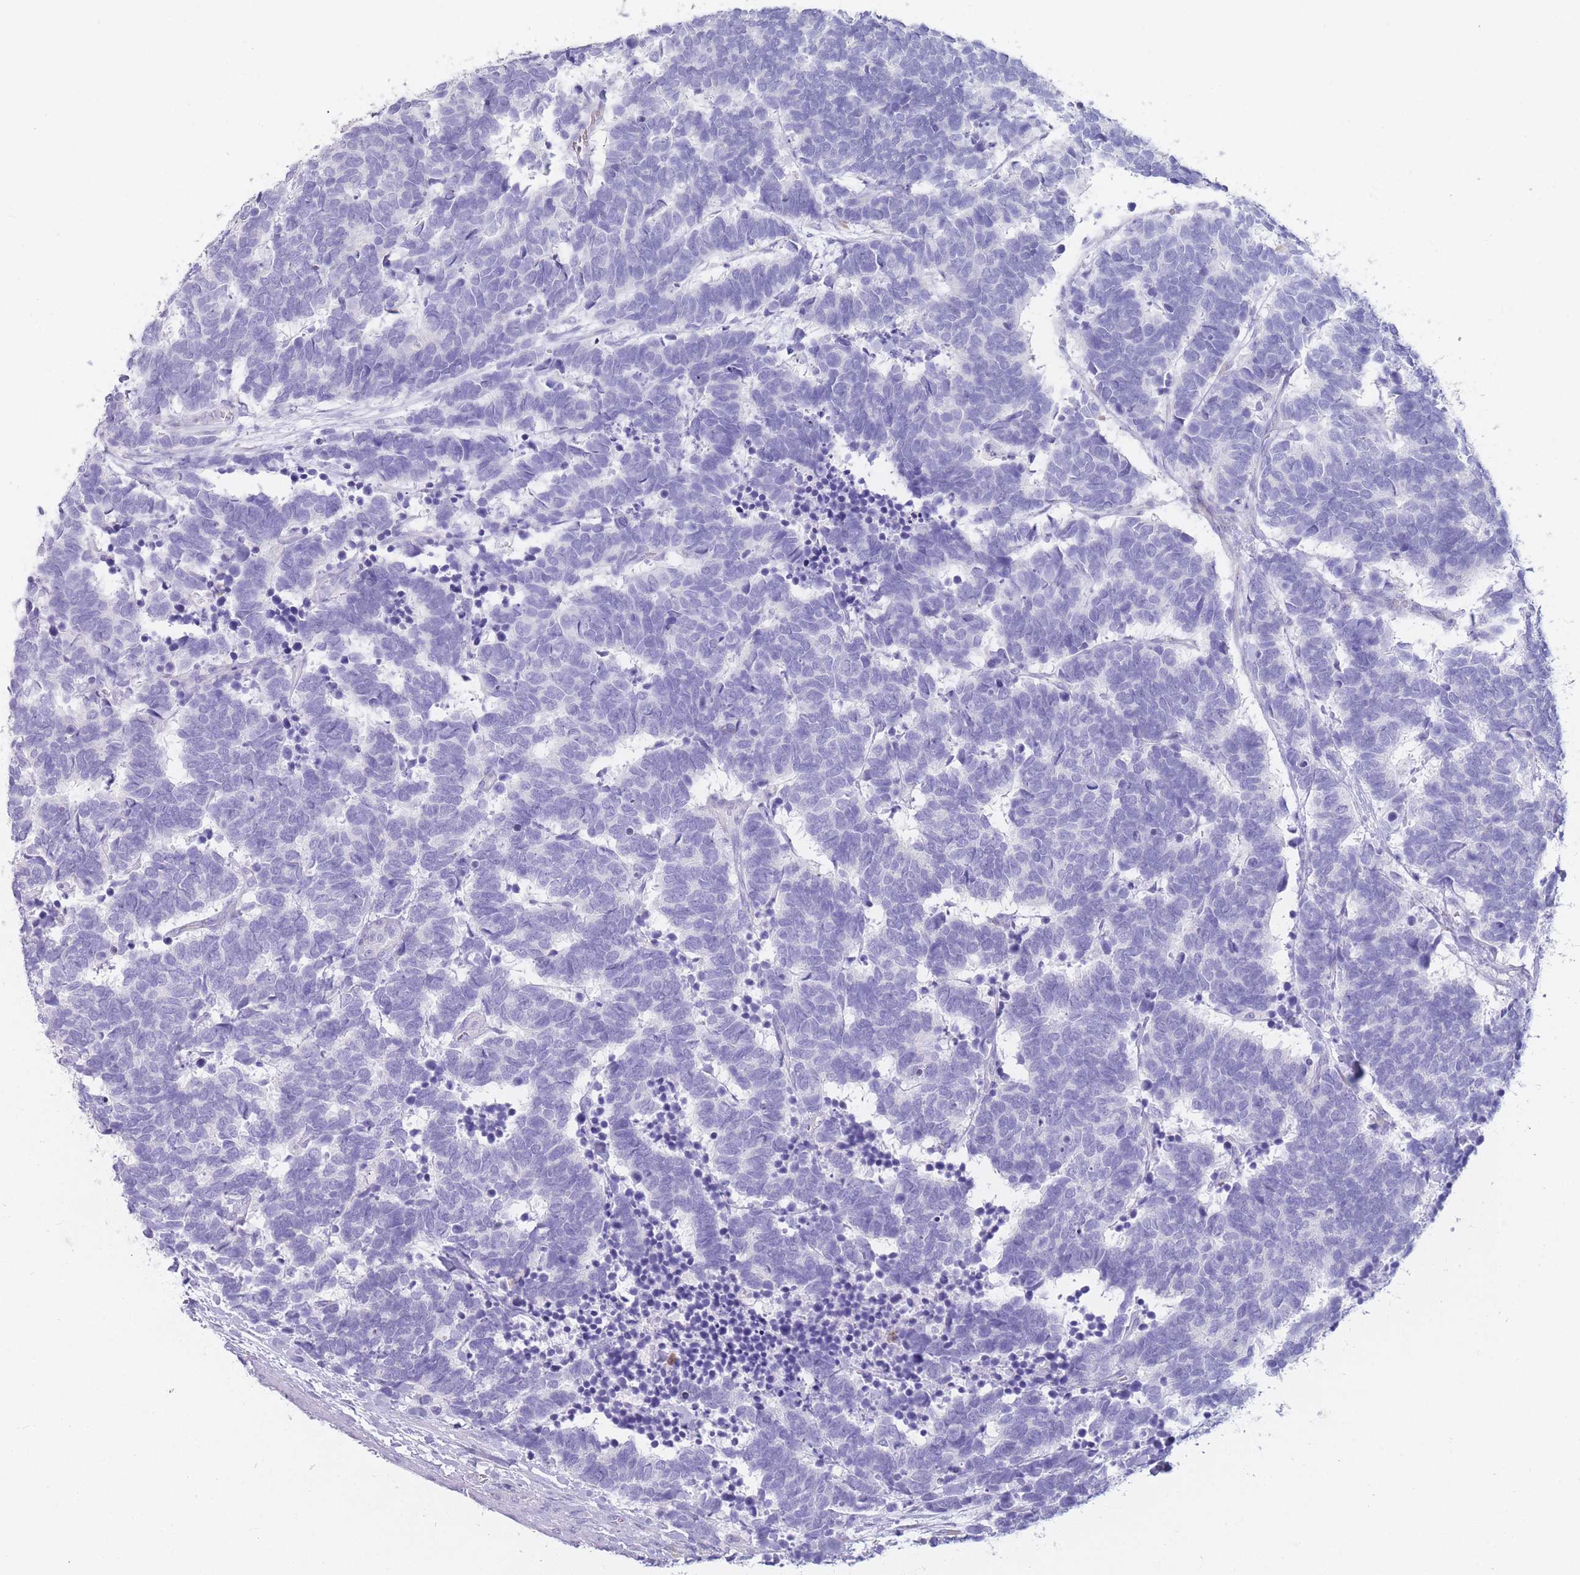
{"staining": {"intensity": "negative", "quantity": "none", "location": "none"}, "tissue": "carcinoid", "cell_type": "Tumor cells", "image_type": "cancer", "snomed": [{"axis": "morphology", "description": "Carcinoma, NOS"}, {"axis": "morphology", "description": "Carcinoid, malignant, NOS"}, {"axis": "topography", "description": "Urinary bladder"}], "caption": "Immunohistochemistry (IHC) image of carcinoid stained for a protein (brown), which shows no positivity in tumor cells.", "gene": "ZNF627", "patient": {"sex": "male", "age": 57}}